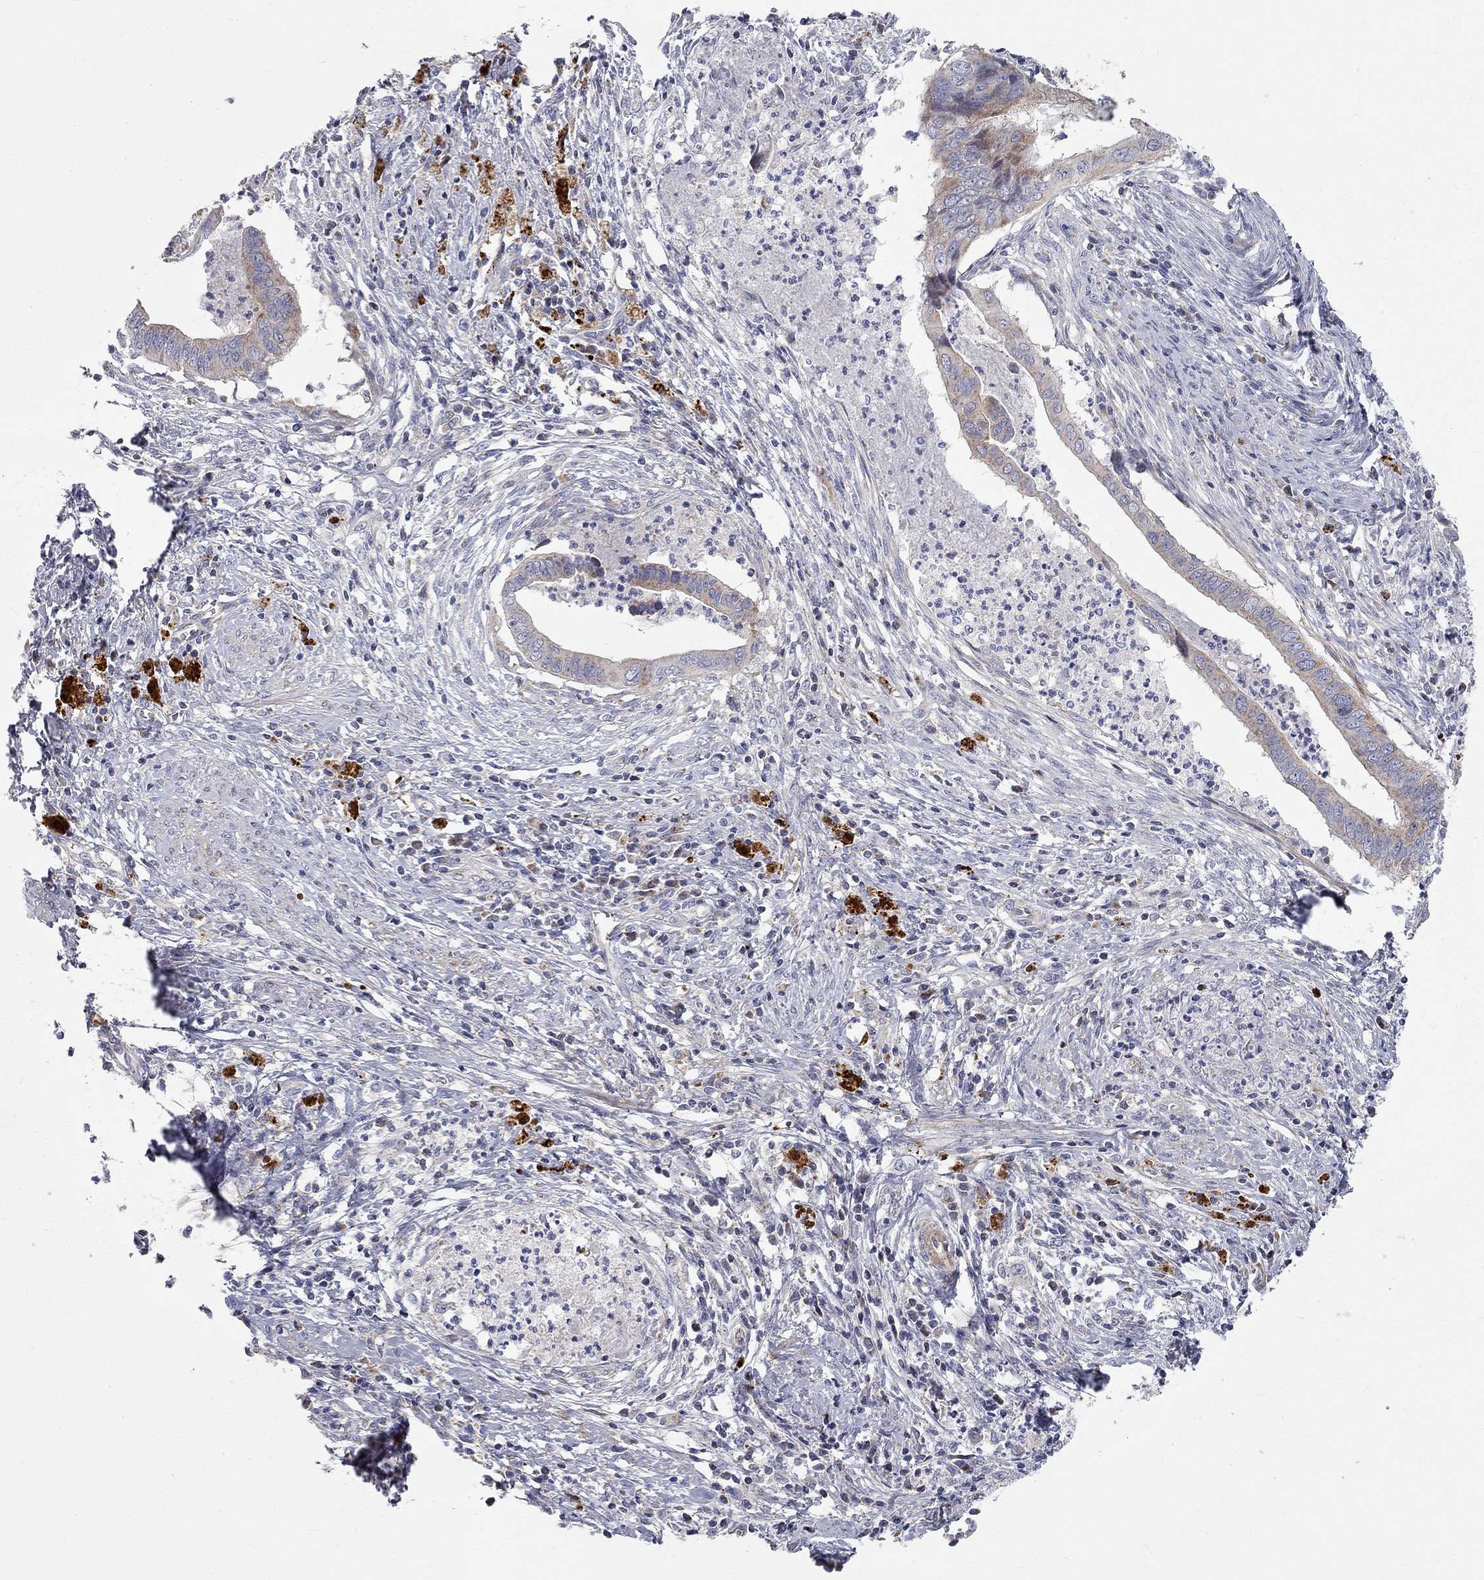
{"staining": {"intensity": "moderate", "quantity": "25%-75%", "location": "cytoplasmic/membranous"}, "tissue": "cervical cancer", "cell_type": "Tumor cells", "image_type": "cancer", "snomed": [{"axis": "morphology", "description": "Adenocarcinoma, NOS"}, {"axis": "topography", "description": "Cervix"}], "caption": "Protein expression analysis of cervical adenocarcinoma demonstrates moderate cytoplasmic/membranous expression in approximately 25%-75% of tumor cells.", "gene": "KANSL1L", "patient": {"sex": "female", "age": 42}}